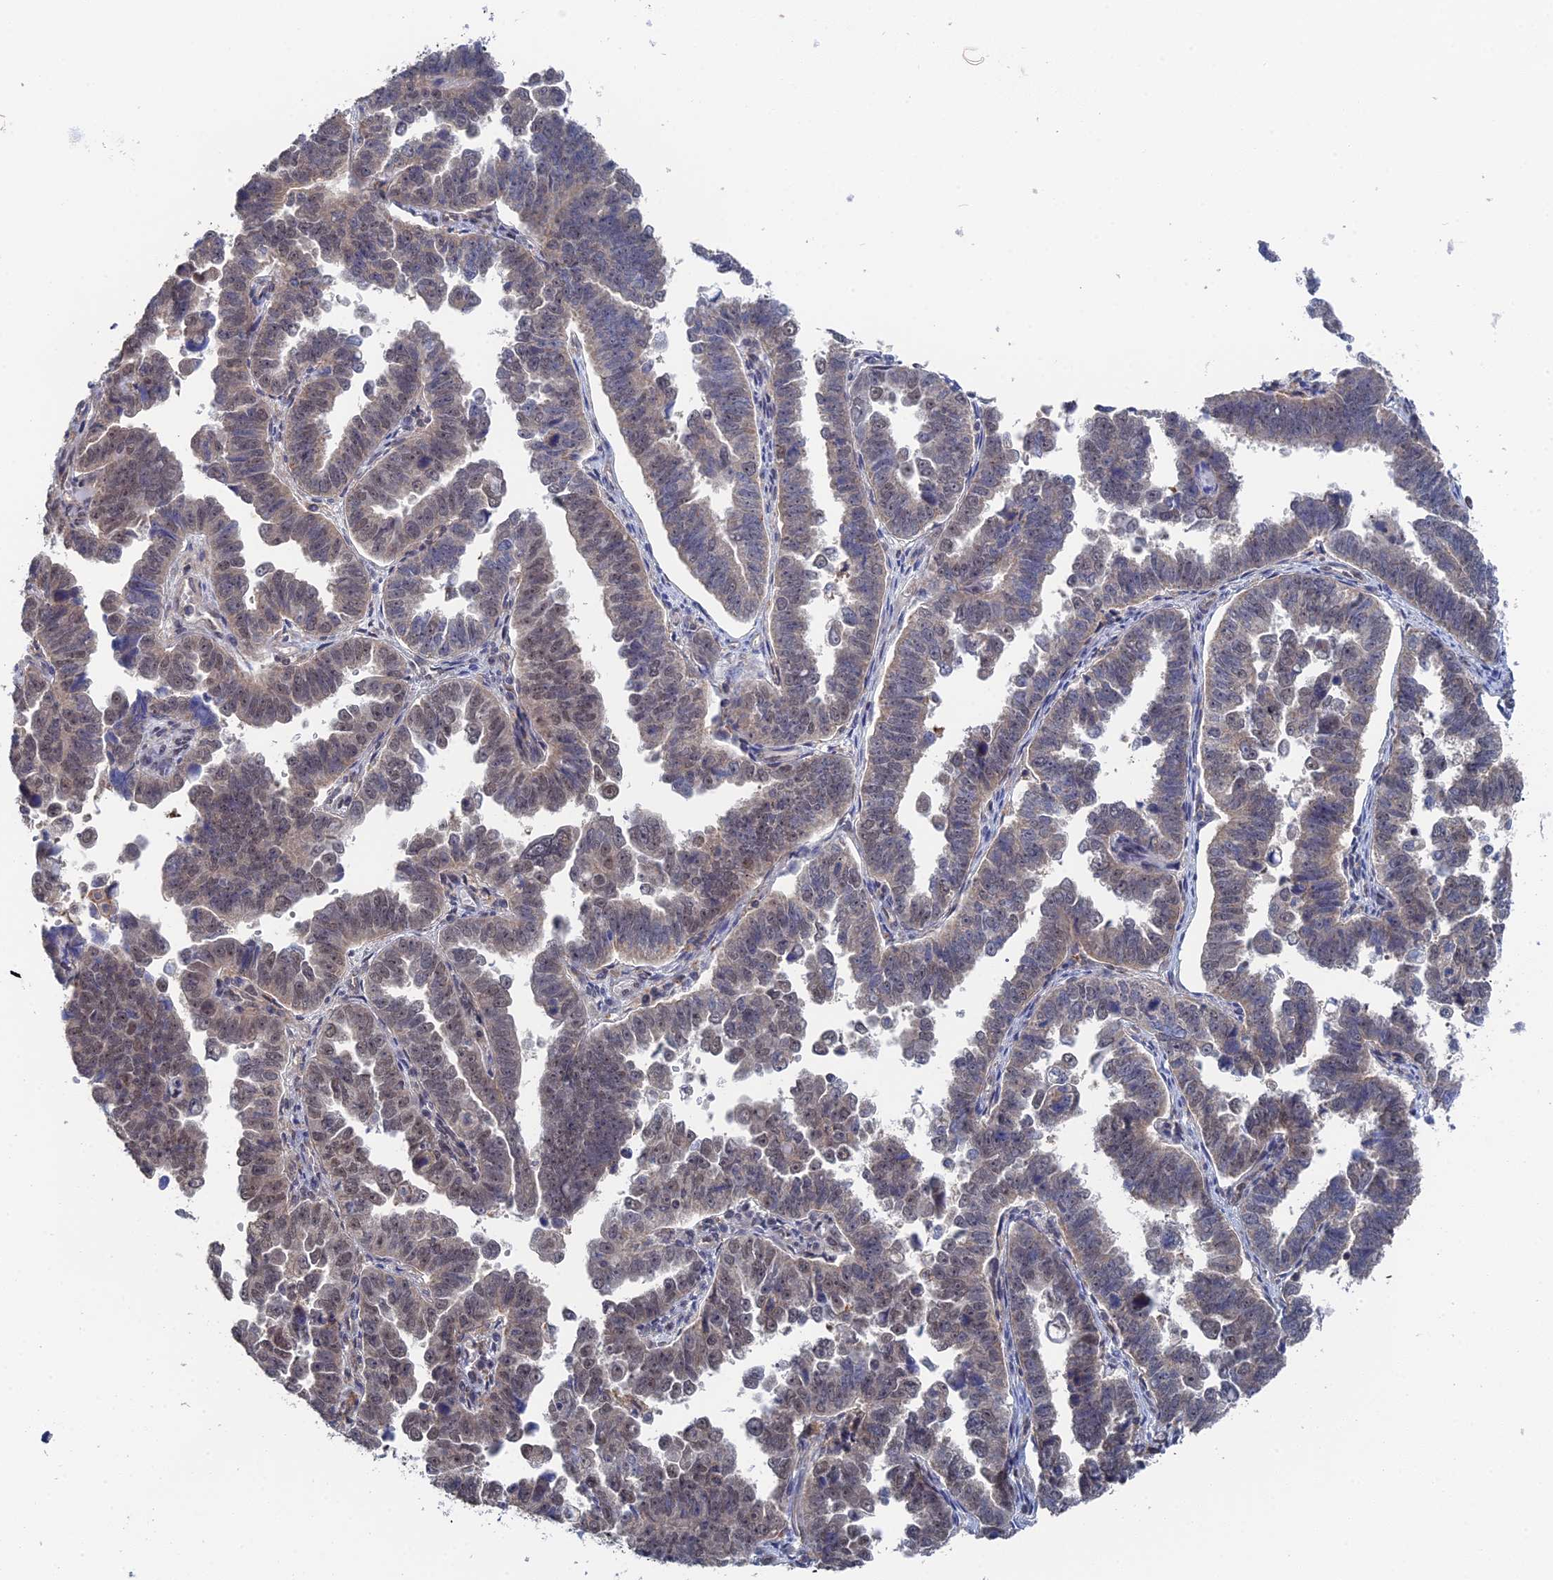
{"staining": {"intensity": "weak", "quantity": ">75%", "location": "cytoplasmic/membranous,nuclear"}, "tissue": "endometrial cancer", "cell_type": "Tumor cells", "image_type": "cancer", "snomed": [{"axis": "morphology", "description": "Adenocarcinoma, NOS"}, {"axis": "topography", "description": "Endometrium"}], "caption": "This photomicrograph displays IHC staining of human endometrial adenocarcinoma, with low weak cytoplasmic/membranous and nuclear staining in about >75% of tumor cells.", "gene": "TSSC4", "patient": {"sex": "female", "age": 75}}